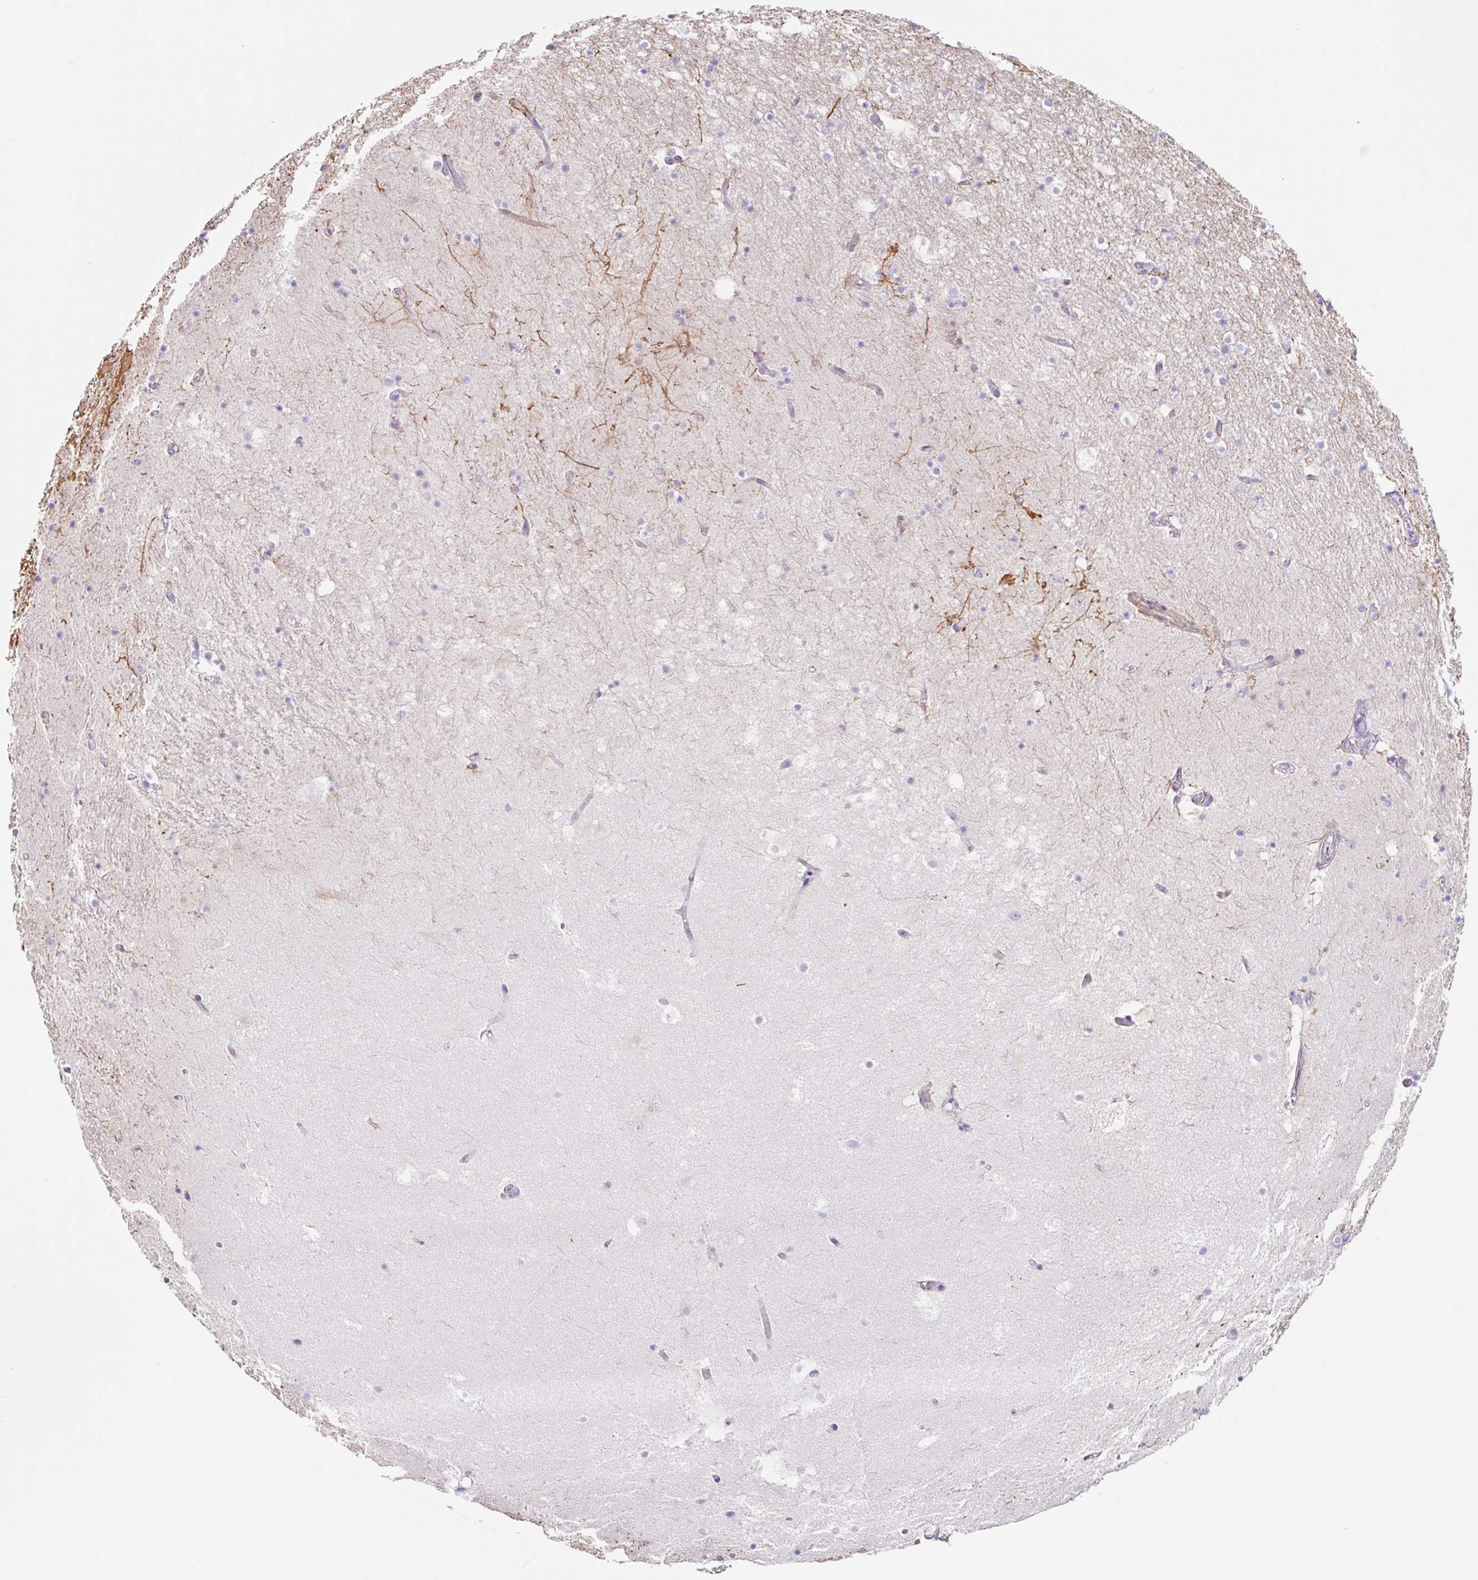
{"staining": {"intensity": "negative", "quantity": "none", "location": "none"}, "tissue": "hippocampus", "cell_type": "Glial cells", "image_type": "normal", "snomed": [{"axis": "morphology", "description": "Normal tissue, NOS"}, {"axis": "topography", "description": "Hippocampus"}], "caption": "This micrograph is of unremarkable hippocampus stained with immunohistochemistry (IHC) to label a protein in brown with the nuclei are counter-stained blue. There is no staining in glial cells. Nuclei are stained in blue.", "gene": "DCAF17", "patient": {"sex": "female", "age": 52}}